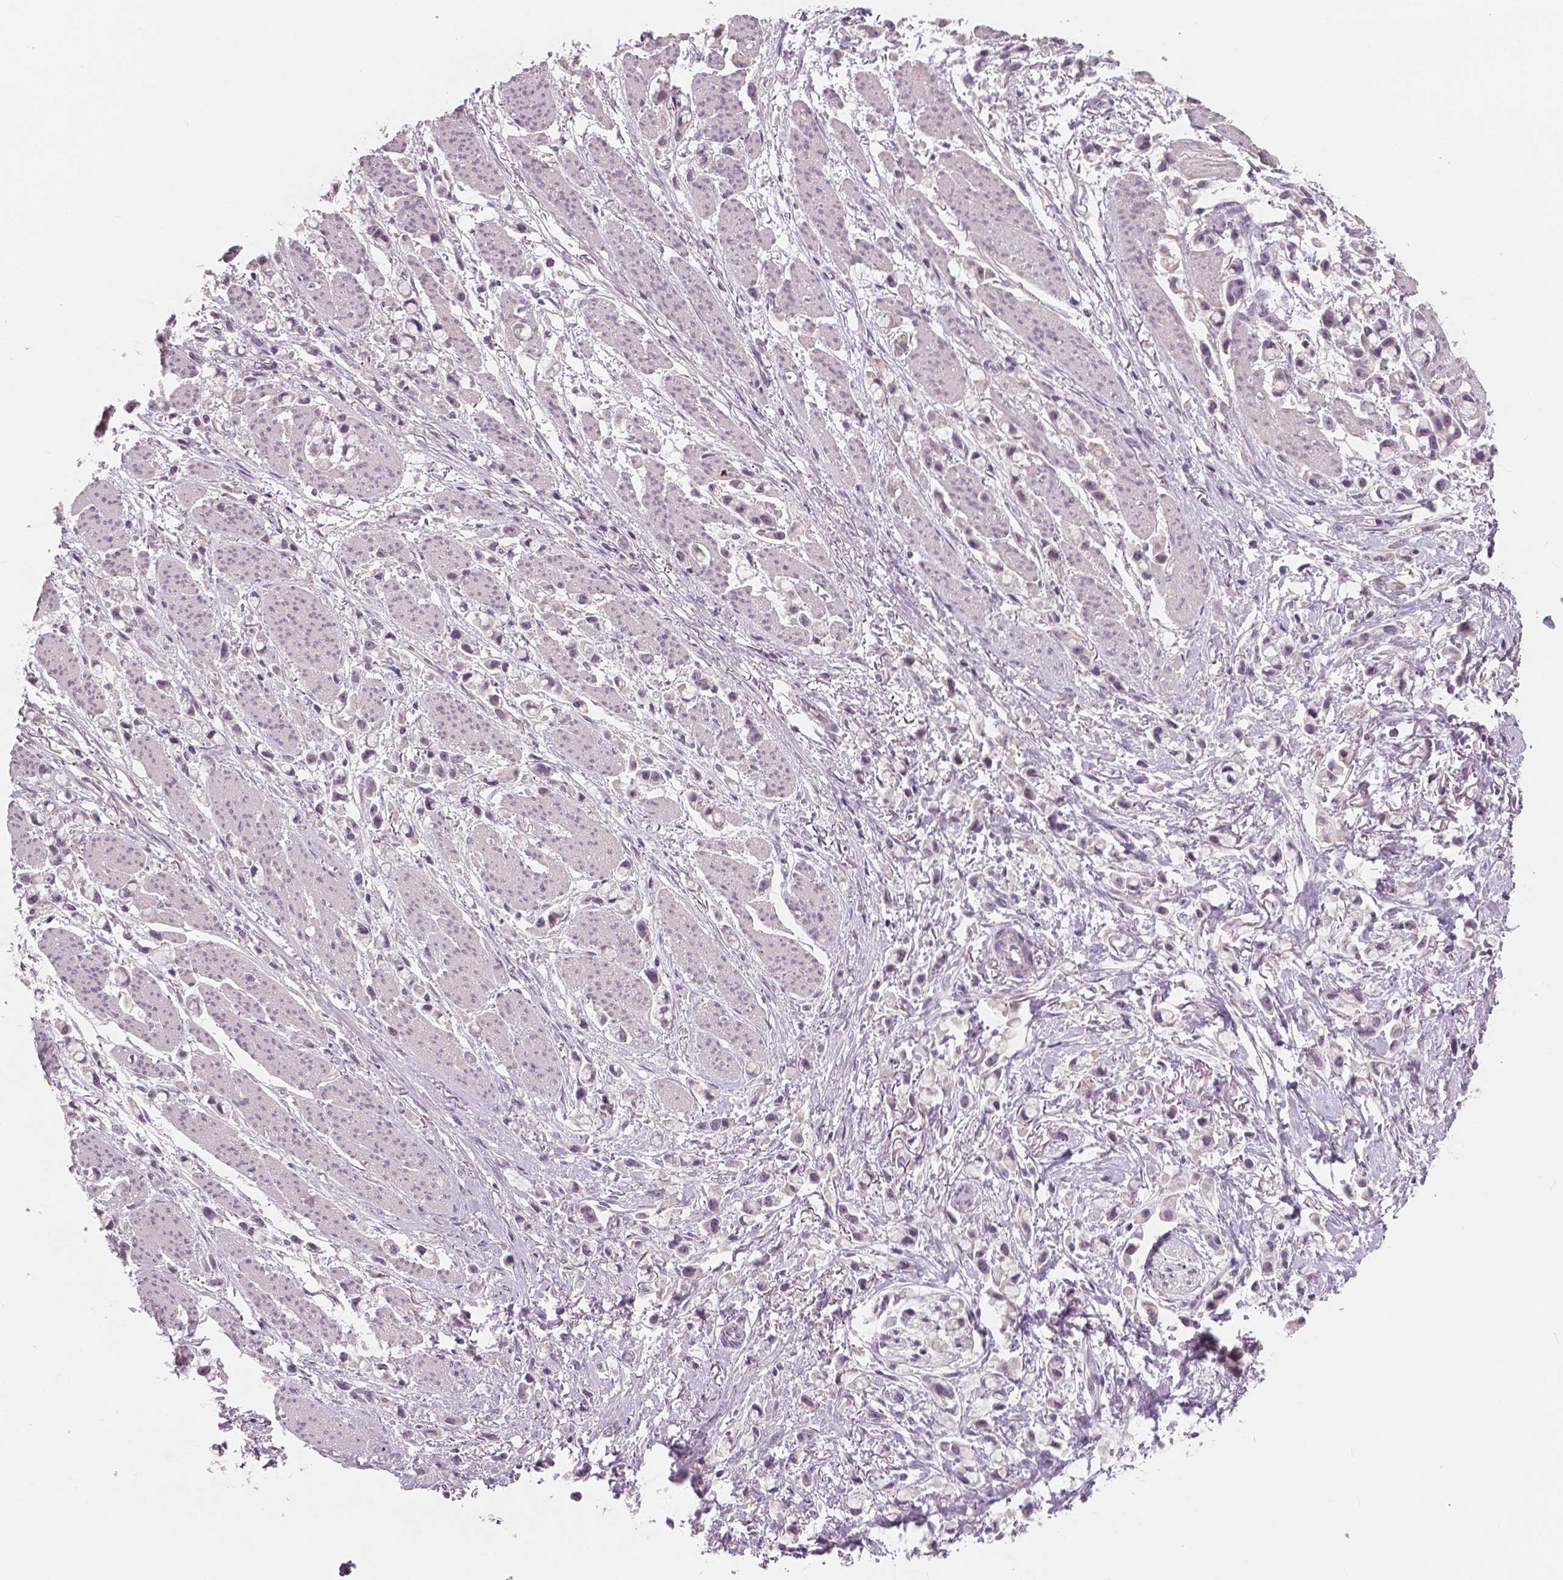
{"staining": {"intensity": "negative", "quantity": "none", "location": "none"}, "tissue": "stomach cancer", "cell_type": "Tumor cells", "image_type": "cancer", "snomed": [{"axis": "morphology", "description": "Adenocarcinoma, NOS"}, {"axis": "topography", "description": "Stomach"}], "caption": "Stomach cancer (adenocarcinoma) stained for a protein using IHC reveals no staining tumor cells.", "gene": "RNASE7", "patient": {"sex": "female", "age": 81}}